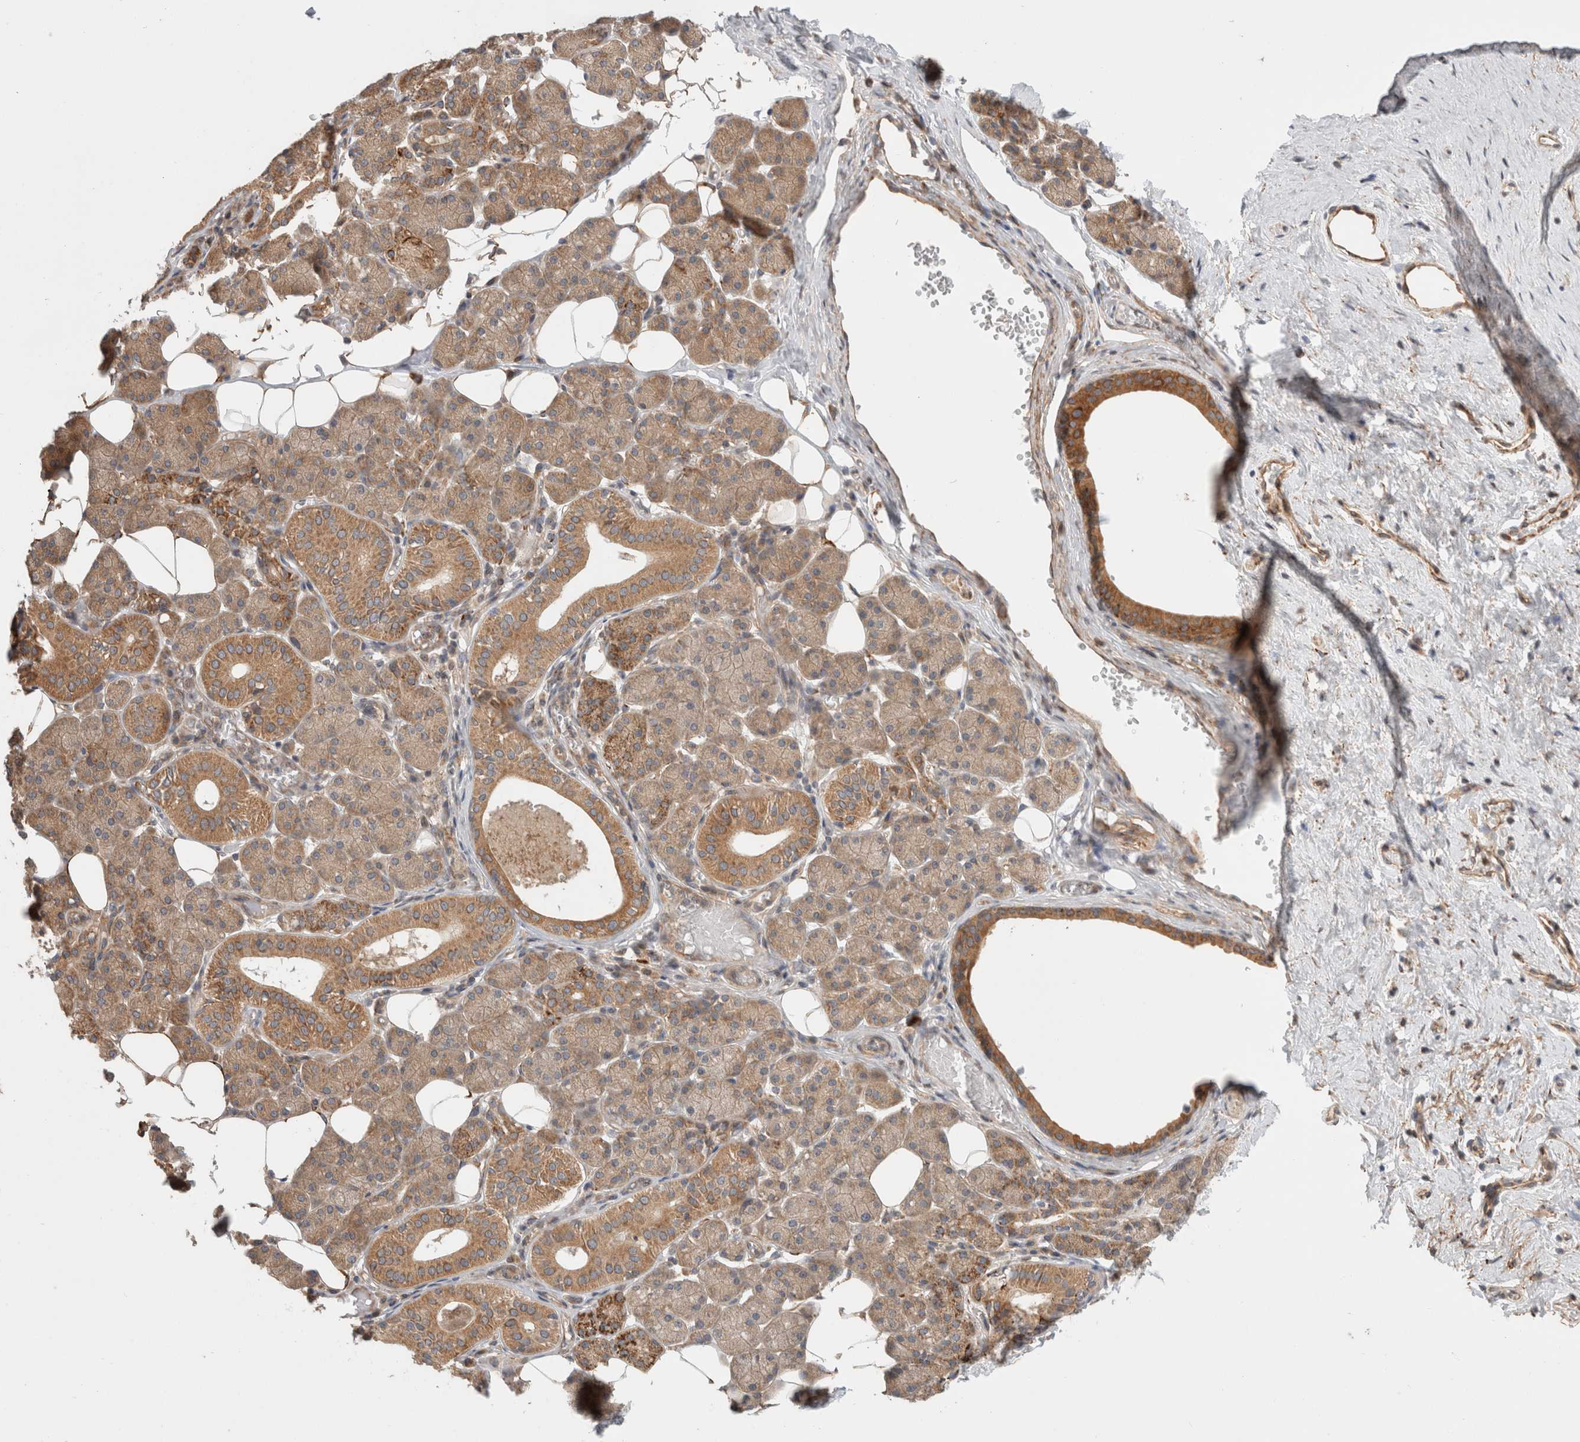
{"staining": {"intensity": "moderate", "quantity": ">75%", "location": "cytoplasmic/membranous"}, "tissue": "salivary gland", "cell_type": "Glandular cells", "image_type": "normal", "snomed": [{"axis": "morphology", "description": "Normal tissue, NOS"}, {"axis": "topography", "description": "Salivary gland"}], "caption": "Salivary gland stained for a protein (brown) shows moderate cytoplasmic/membranous positive positivity in about >75% of glandular cells.", "gene": "HROB", "patient": {"sex": "female", "age": 33}}